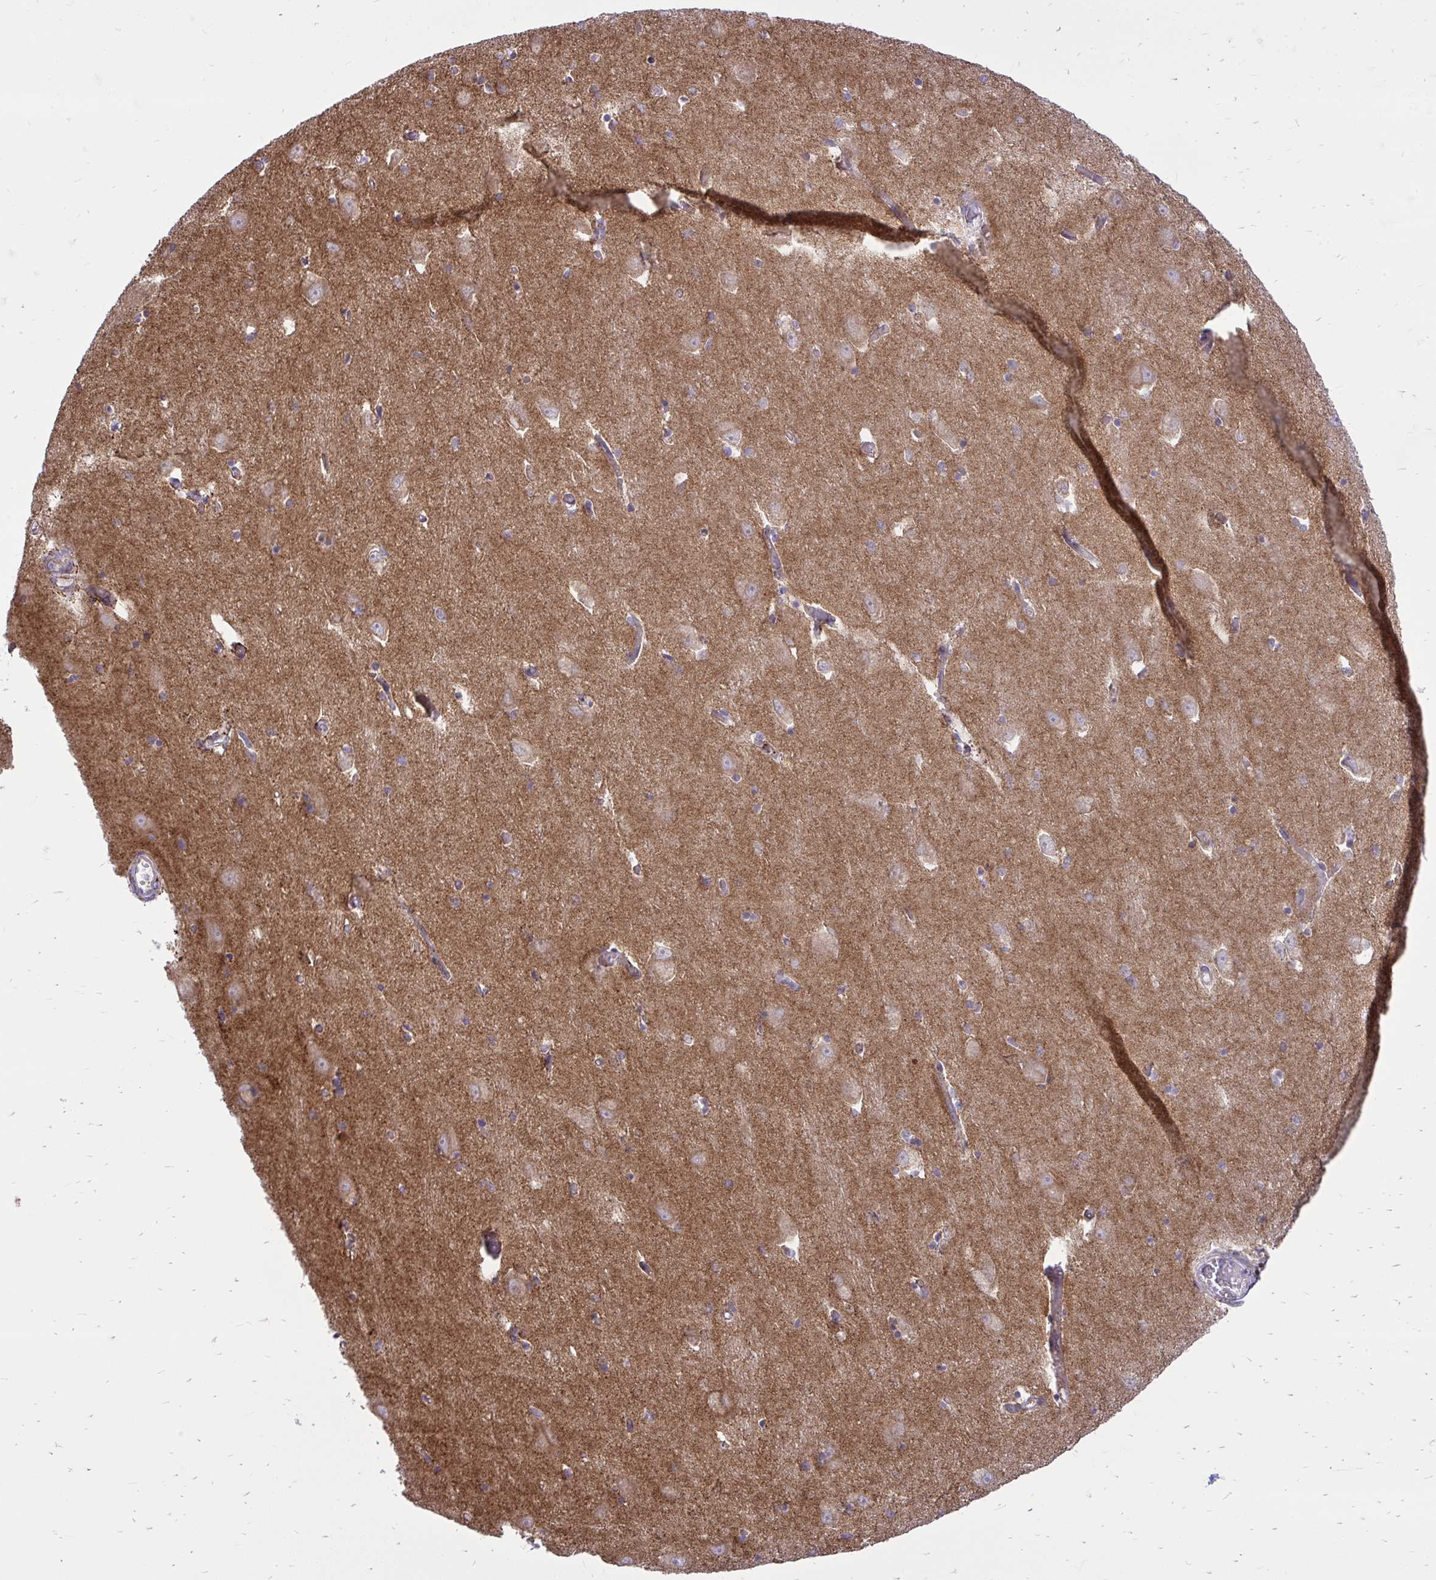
{"staining": {"intensity": "moderate", "quantity": "<25%", "location": "cytoplasmic/membranous"}, "tissue": "caudate", "cell_type": "Glial cells", "image_type": "normal", "snomed": [{"axis": "morphology", "description": "Normal tissue, NOS"}, {"axis": "topography", "description": "Lateral ventricle wall"}, {"axis": "topography", "description": "Hippocampus"}], "caption": "Moderate cytoplasmic/membranous staining for a protein is present in approximately <25% of glial cells of unremarkable caudate using immunohistochemistry (IHC).", "gene": "SPTBN2", "patient": {"sex": "female", "age": 63}}